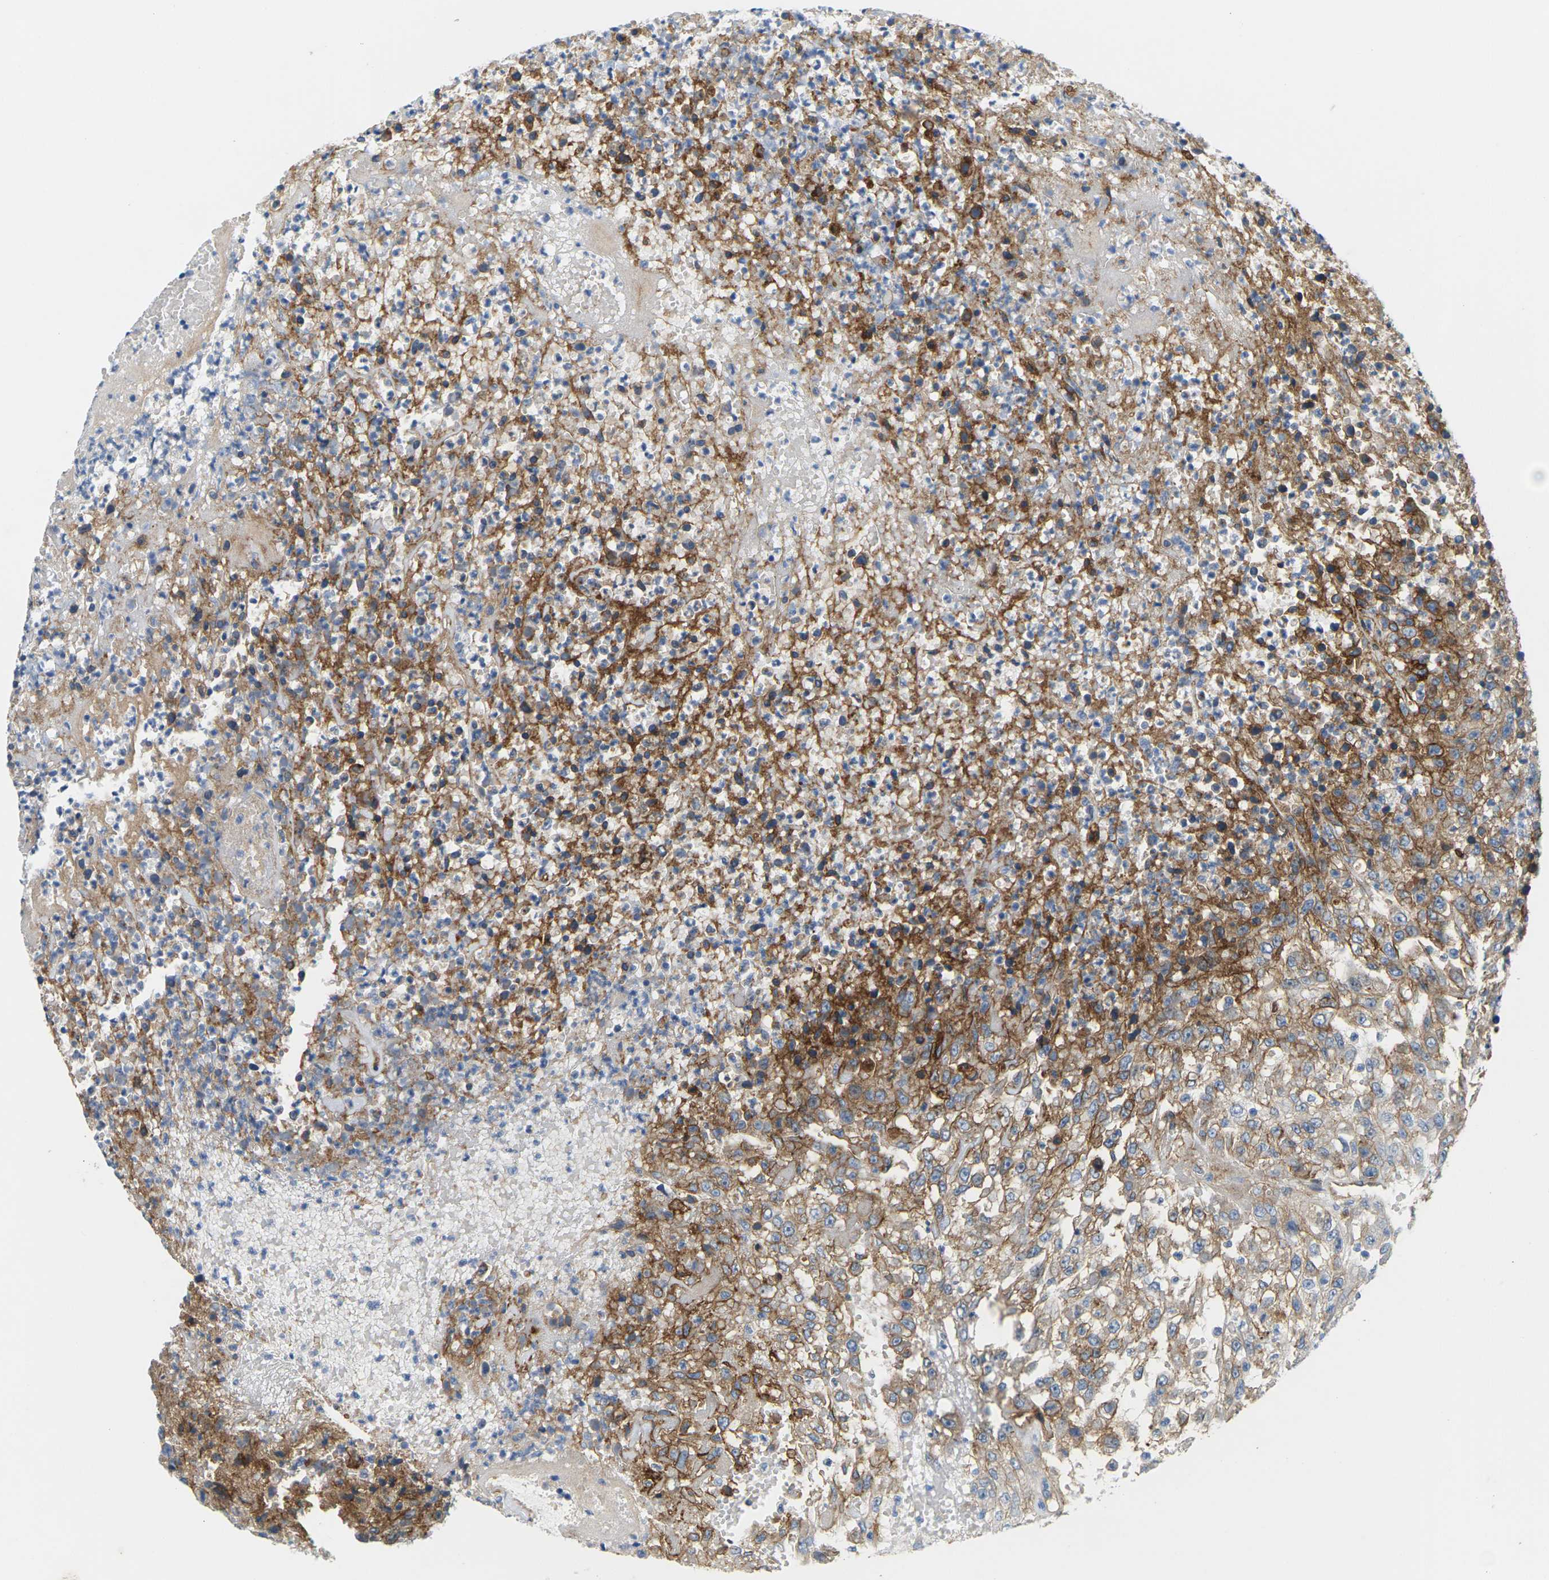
{"staining": {"intensity": "strong", "quantity": ">75%", "location": "cytoplasmic/membranous"}, "tissue": "urothelial cancer", "cell_type": "Tumor cells", "image_type": "cancer", "snomed": [{"axis": "morphology", "description": "Urothelial carcinoma, High grade"}, {"axis": "topography", "description": "Urinary bladder"}], "caption": "Immunohistochemistry (IHC) image of urothelial cancer stained for a protein (brown), which exhibits high levels of strong cytoplasmic/membranous expression in approximately >75% of tumor cells.", "gene": "ITGA5", "patient": {"sex": "male", "age": 46}}